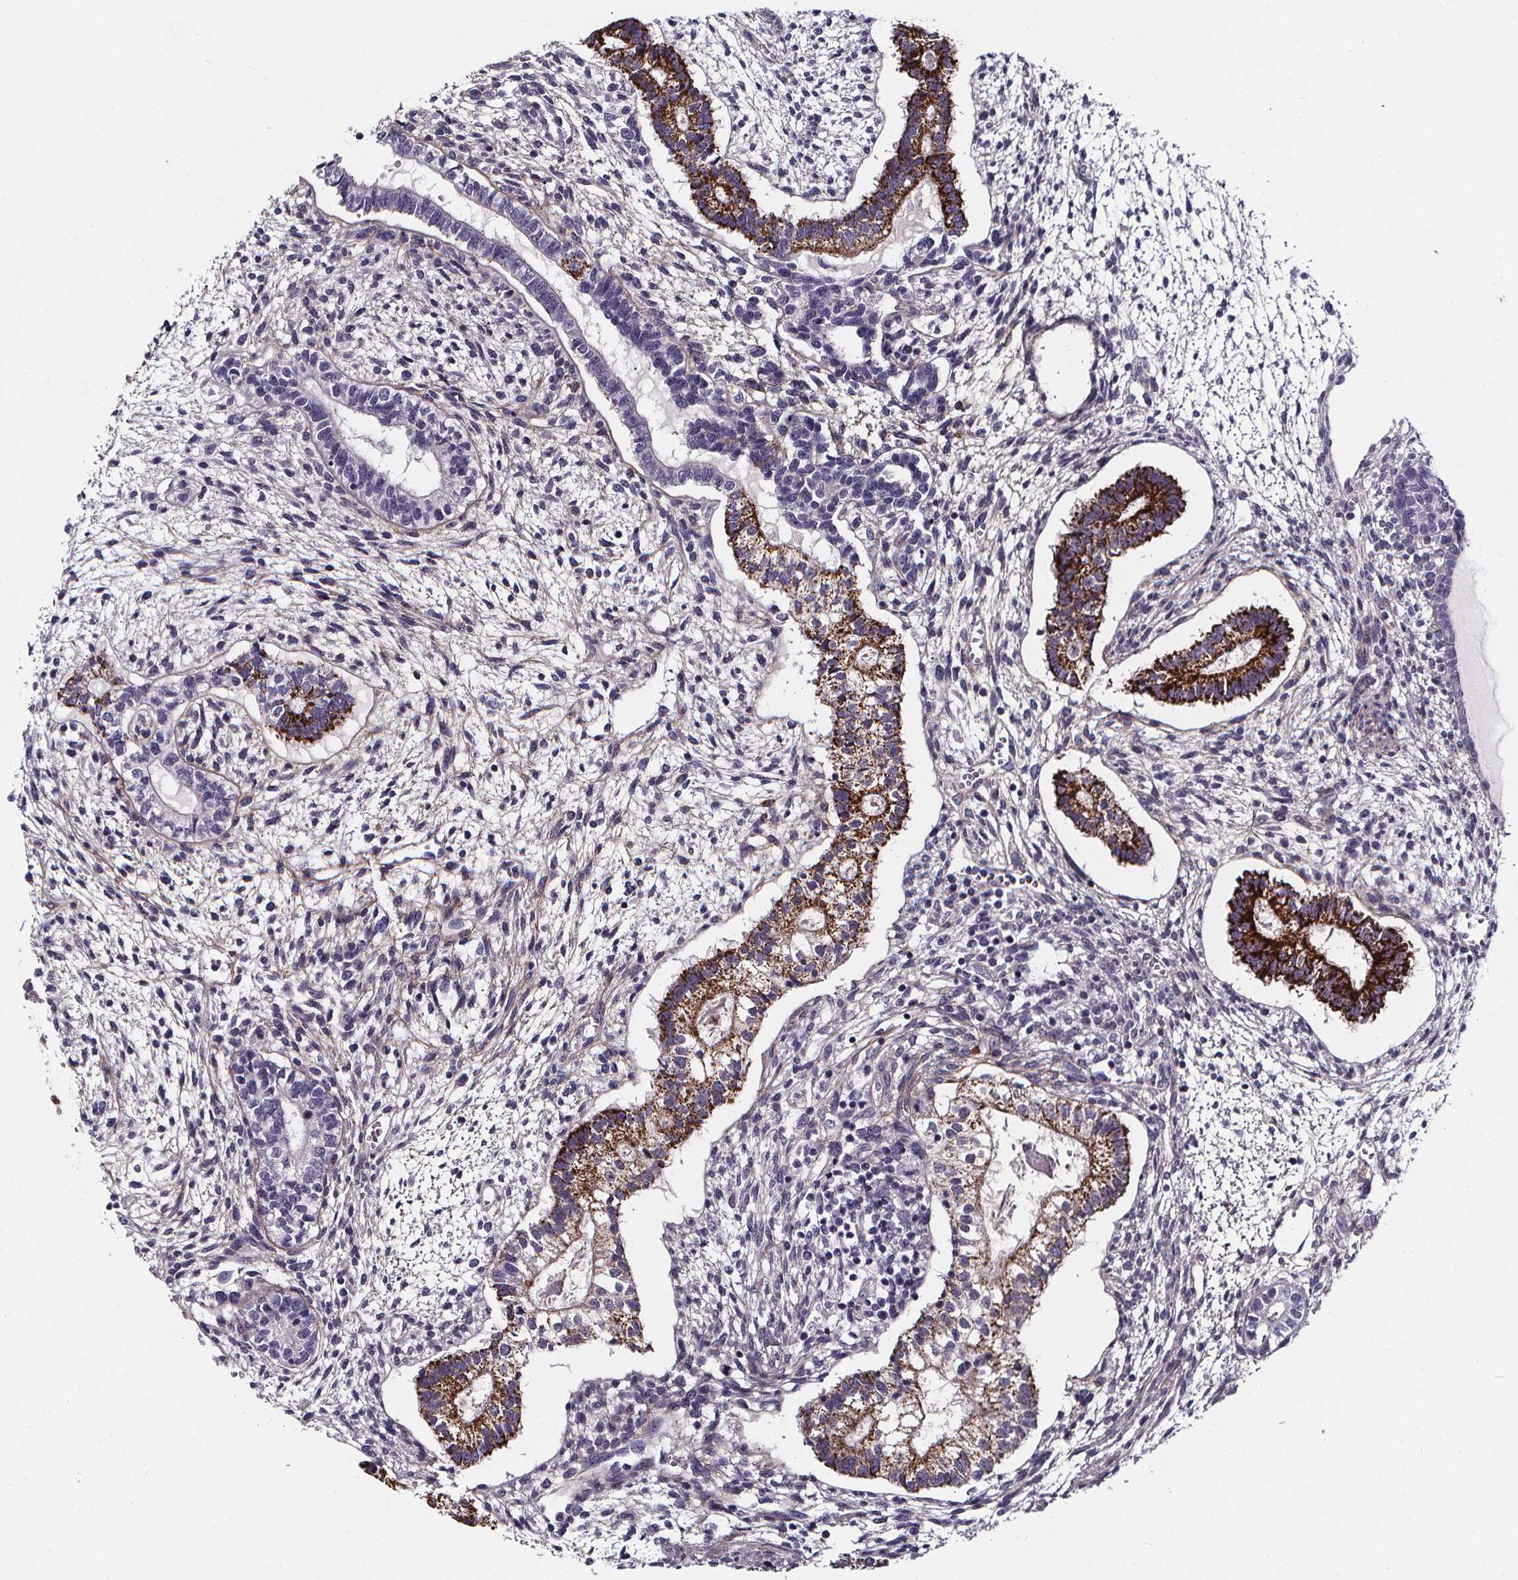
{"staining": {"intensity": "moderate", "quantity": "<25%", "location": "cytoplasmic/membranous"}, "tissue": "testis cancer", "cell_type": "Tumor cells", "image_type": "cancer", "snomed": [{"axis": "morphology", "description": "Carcinoma, Embryonal, NOS"}, {"axis": "topography", "description": "Testis"}], "caption": "DAB immunohistochemical staining of human testis cancer reveals moderate cytoplasmic/membranous protein expression in about <25% of tumor cells. The protein is shown in brown color, while the nuclei are stained blue.", "gene": "AEBP1", "patient": {"sex": "male", "age": 37}}